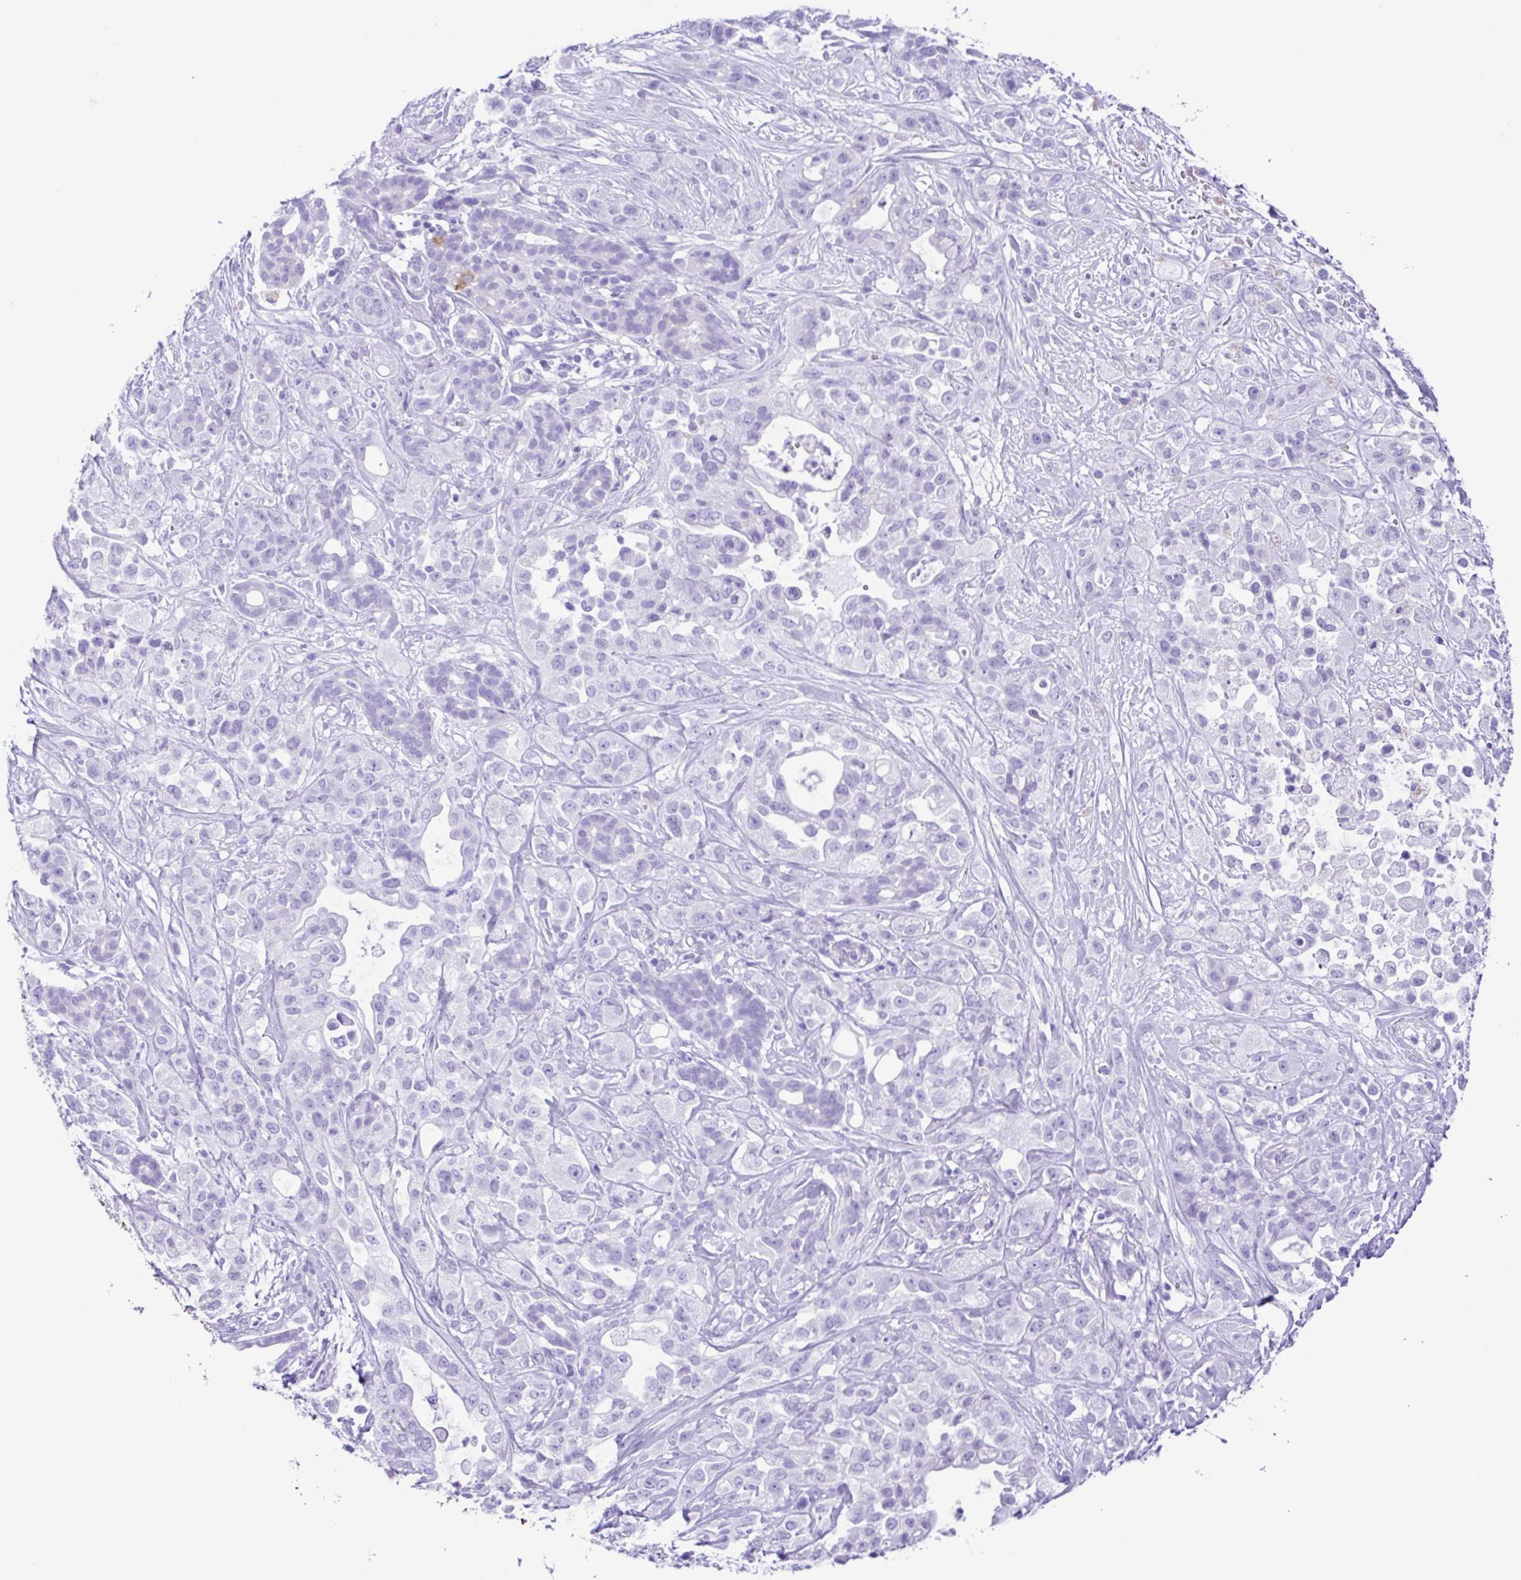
{"staining": {"intensity": "negative", "quantity": "none", "location": "none"}, "tissue": "pancreatic cancer", "cell_type": "Tumor cells", "image_type": "cancer", "snomed": [{"axis": "morphology", "description": "Adenocarcinoma, NOS"}, {"axis": "topography", "description": "Pancreas"}], "caption": "Immunohistochemistry (IHC) of human pancreatic cancer (adenocarcinoma) shows no staining in tumor cells.", "gene": "ERP27", "patient": {"sex": "male", "age": 44}}